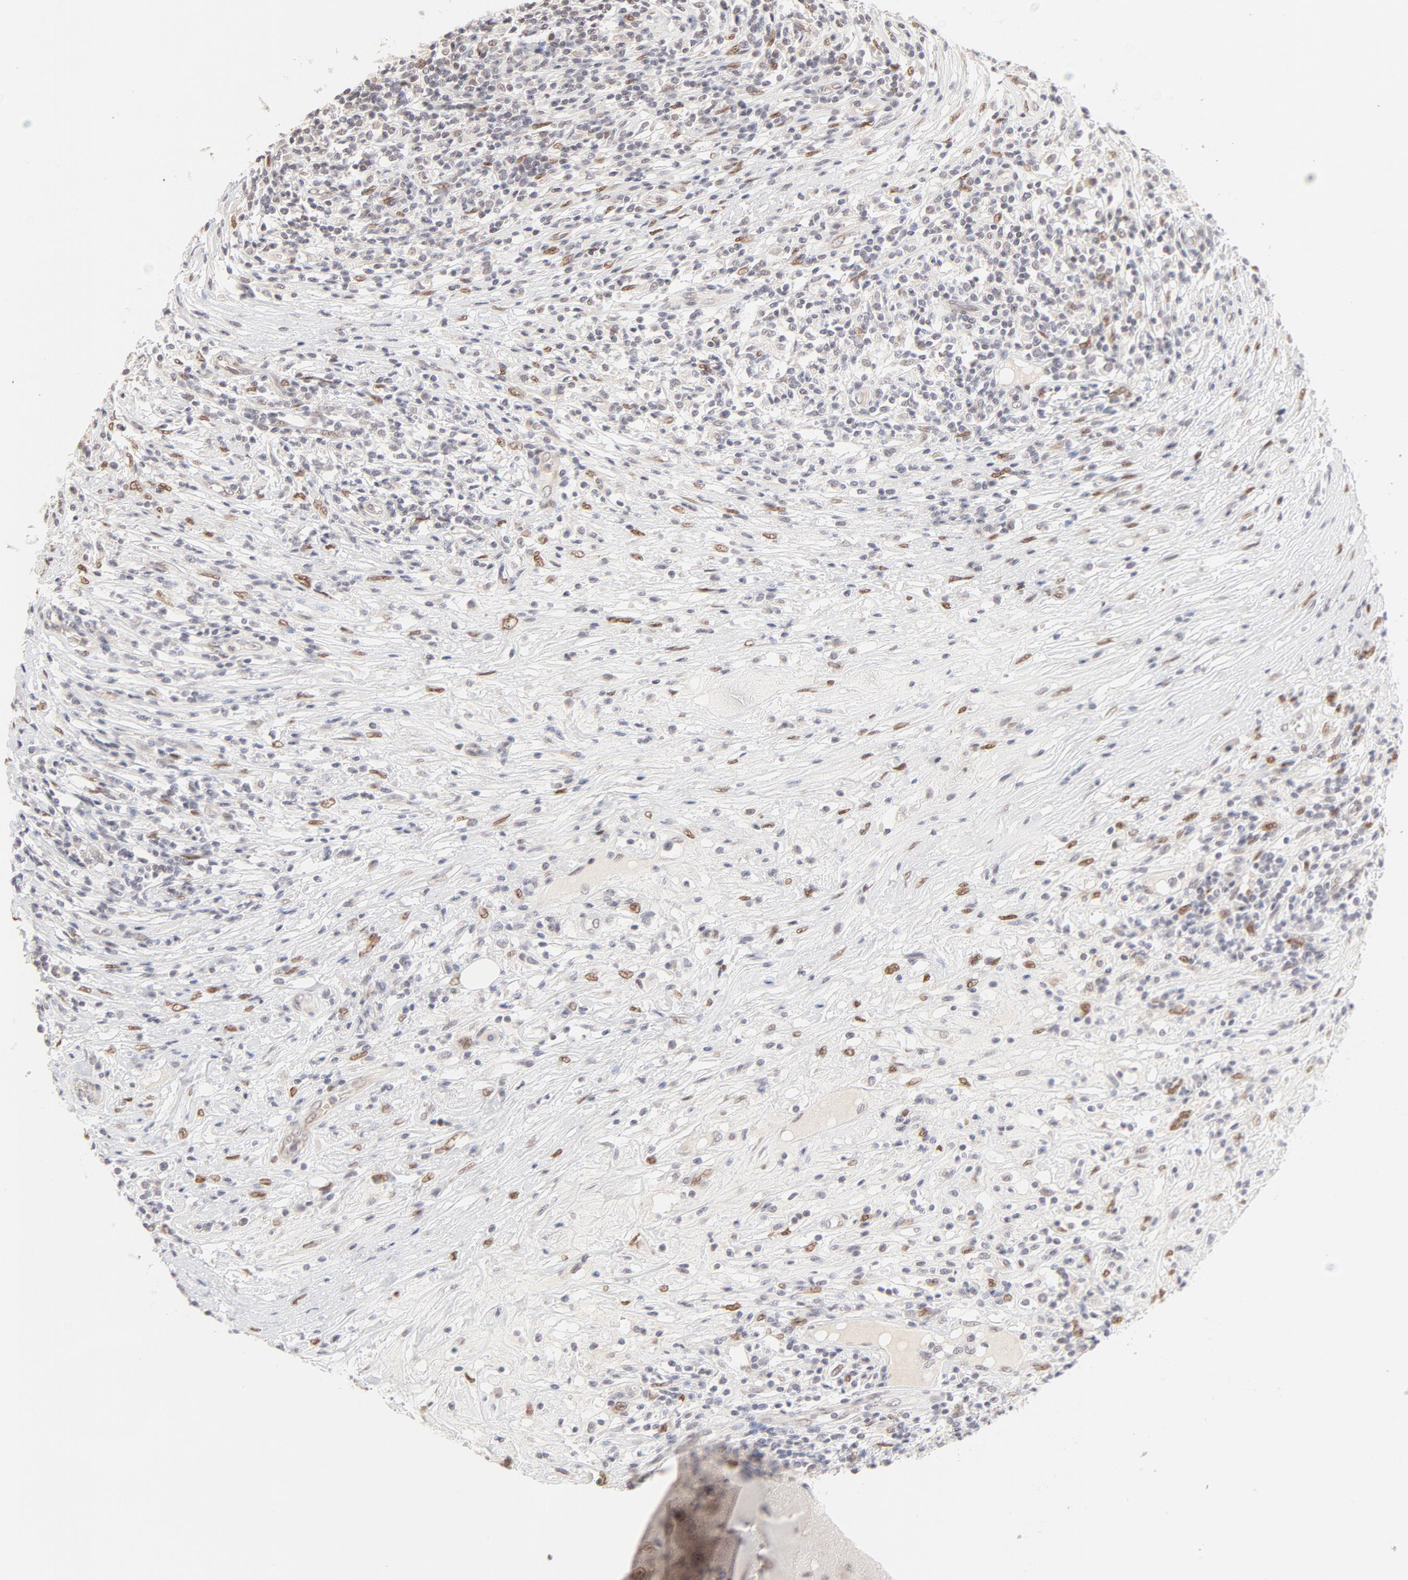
{"staining": {"intensity": "negative", "quantity": "none", "location": "none"}, "tissue": "lymphoma", "cell_type": "Tumor cells", "image_type": "cancer", "snomed": [{"axis": "morphology", "description": "Malignant lymphoma, non-Hodgkin's type, High grade"}, {"axis": "topography", "description": "Lymph node"}], "caption": "Immunohistochemistry of human high-grade malignant lymphoma, non-Hodgkin's type exhibits no staining in tumor cells.", "gene": "PBX3", "patient": {"sex": "female", "age": 84}}